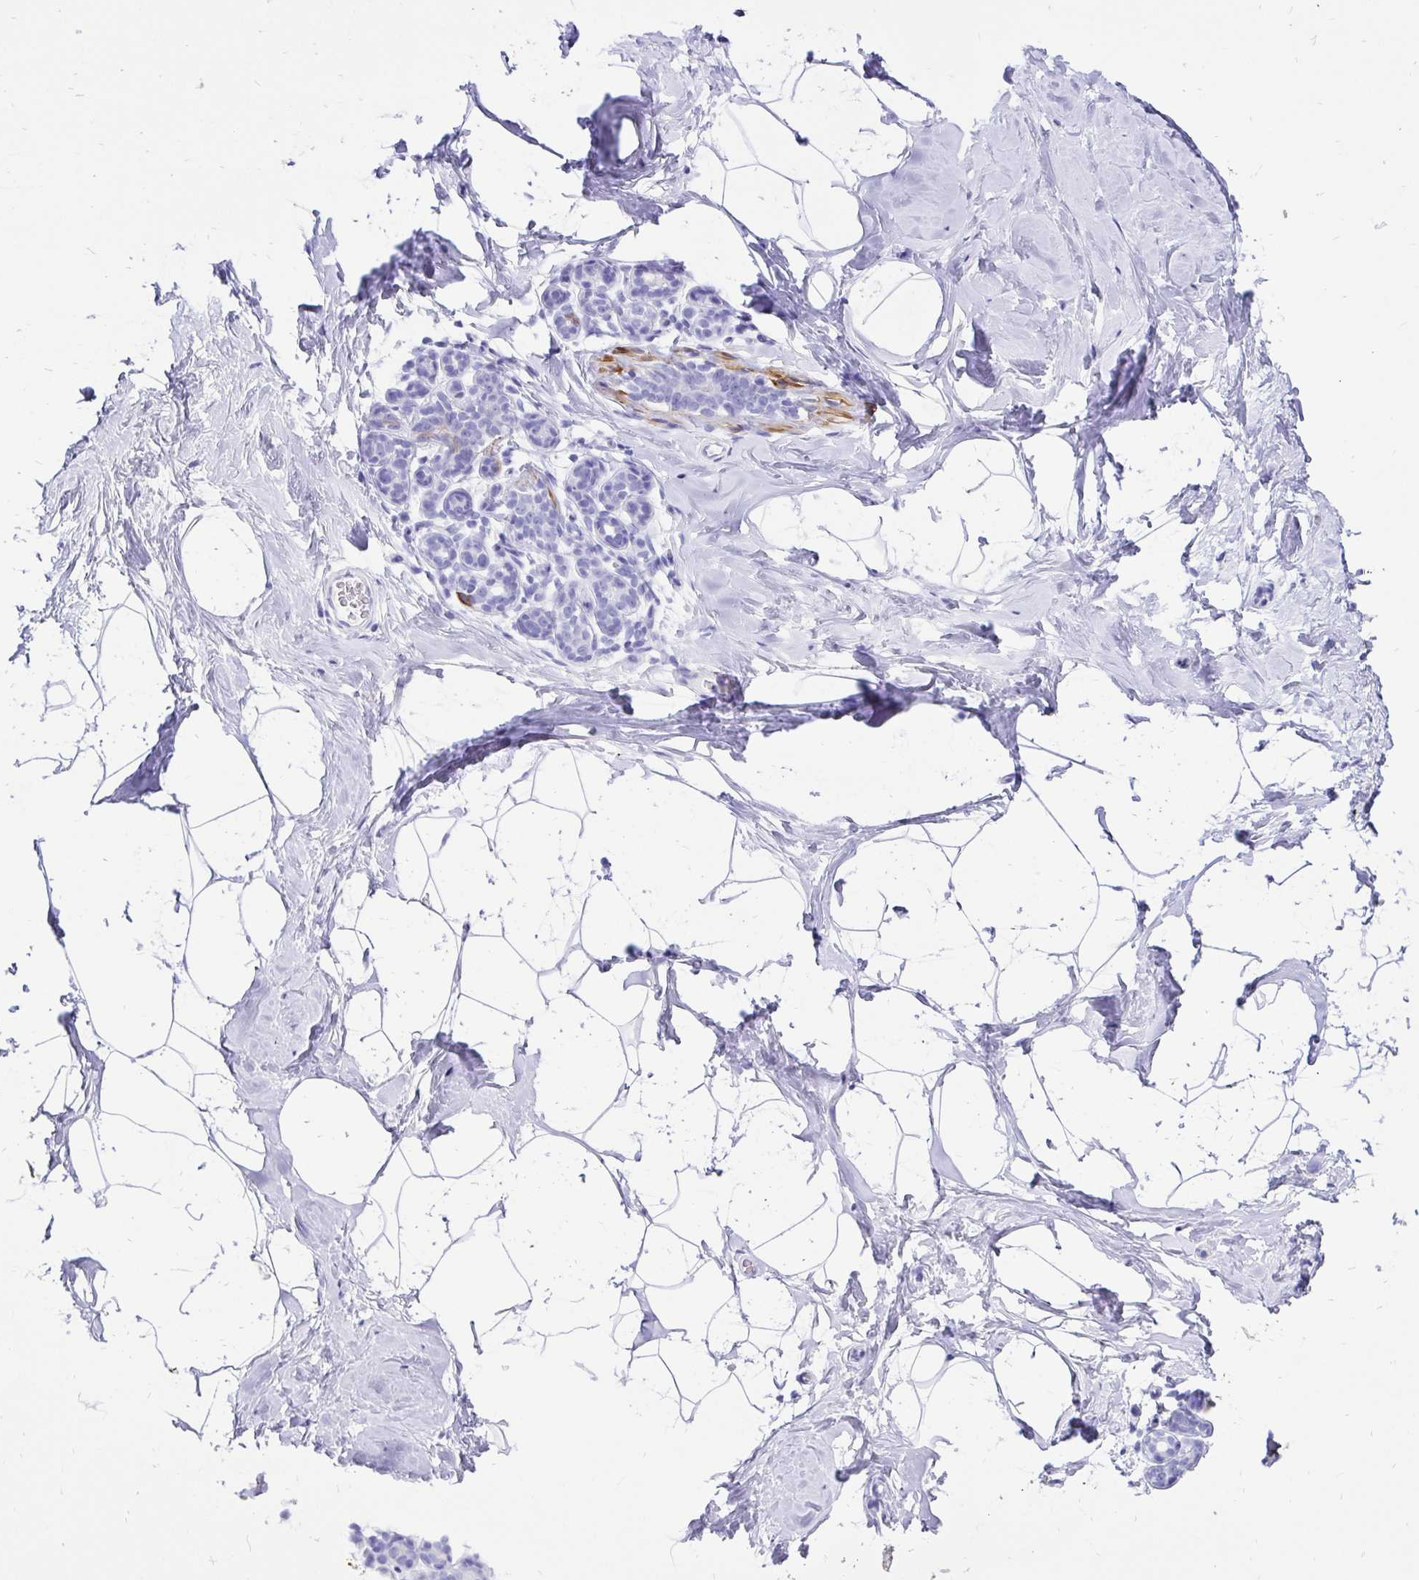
{"staining": {"intensity": "negative", "quantity": "none", "location": "none"}, "tissue": "breast", "cell_type": "Adipocytes", "image_type": "normal", "snomed": [{"axis": "morphology", "description": "Normal tissue, NOS"}, {"axis": "topography", "description": "Breast"}], "caption": "Immunohistochemistry (IHC) of benign breast displays no positivity in adipocytes.", "gene": "KRT13", "patient": {"sex": "female", "age": 32}}